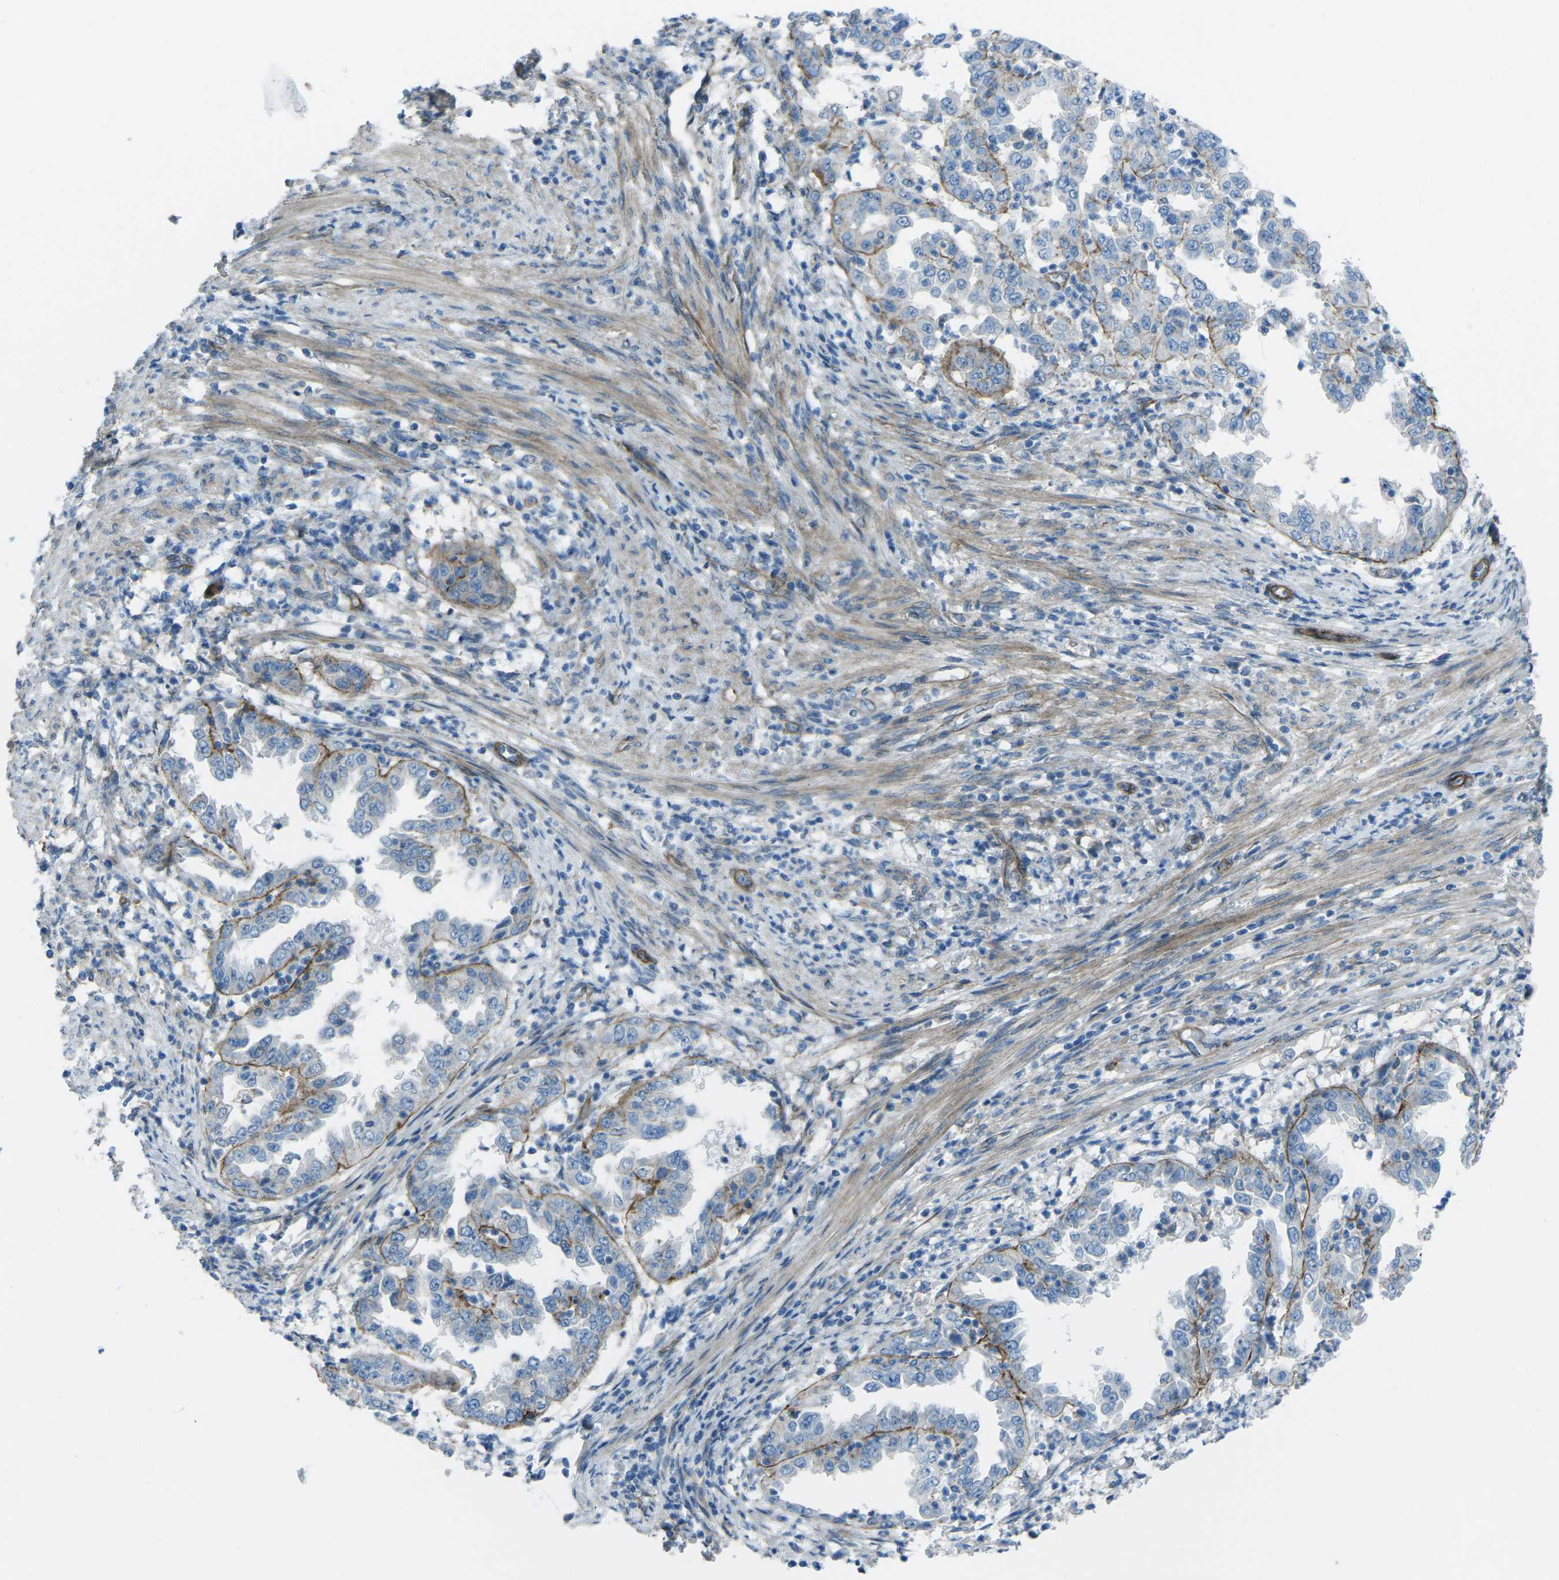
{"staining": {"intensity": "negative", "quantity": "none", "location": "none"}, "tissue": "endometrial cancer", "cell_type": "Tumor cells", "image_type": "cancer", "snomed": [{"axis": "morphology", "description": "Adenocarcinoma, NOS"}, {"axis": "topography", "description": "Endometrium"}], "caption": "Immunohistochemistry of human endometrial cancer exhibits no positivity in tumor cells.", "gene": "UTRN", "patient": {"sex": "female", "age": 85}}